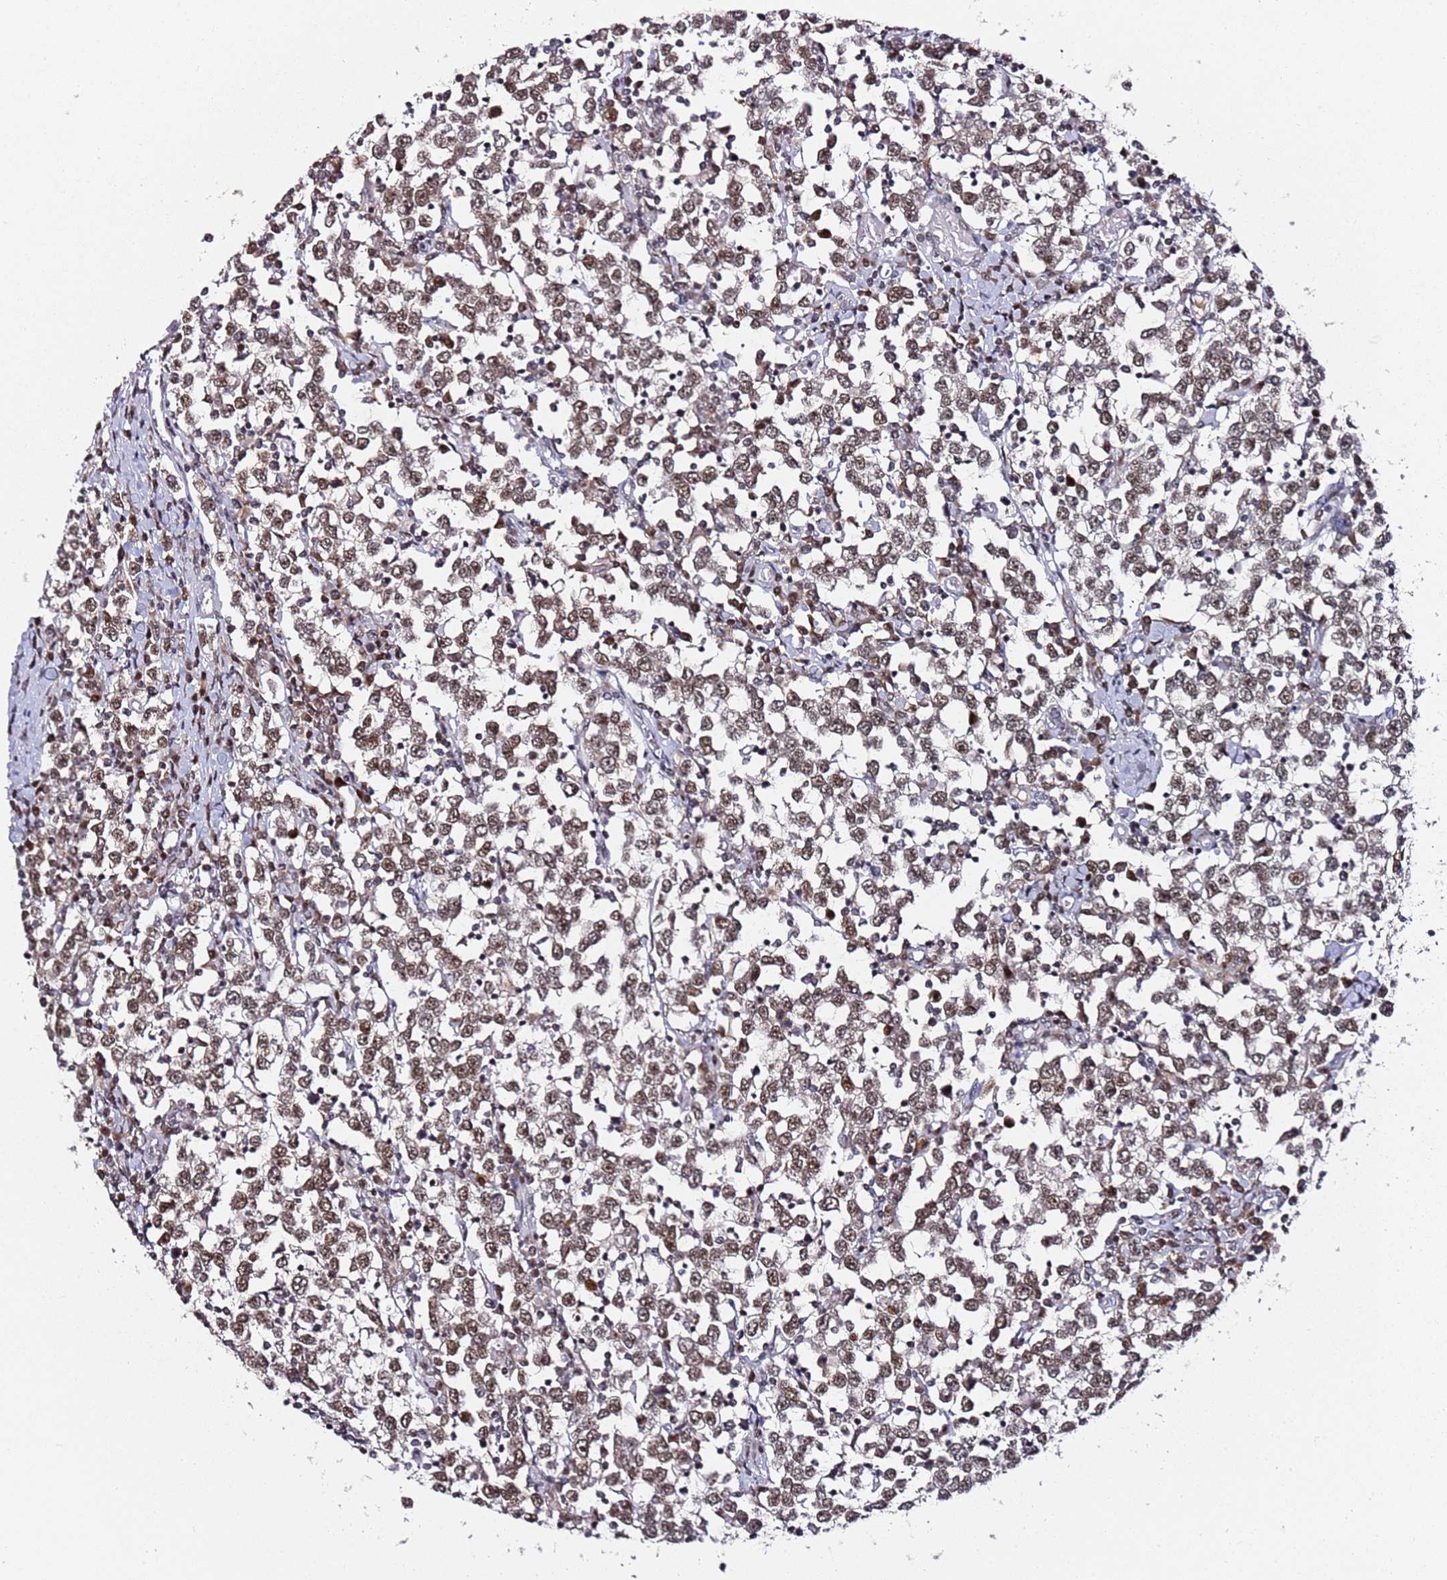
{"staining": {"intensity": "moderate", "quantity": ">75%", "location": "nuclear"}, "tissue": "testis cancer", "cell_type": "Tumor cells", "image_type": "cancer", "snomed": [{"axis": "morphology", "description": "Seminoma, NOS"}, {"axis": "topography", "description": "Testis"}], "caption": "Immunohistochemistry micrograph of human testis cancer stained for a protein (brown), which displays medium levels of moderate nuclear positivity in approximately >75% of tumor cells.", "gene": "FCF1", "patient": {"sex": "male", "age": 65}}